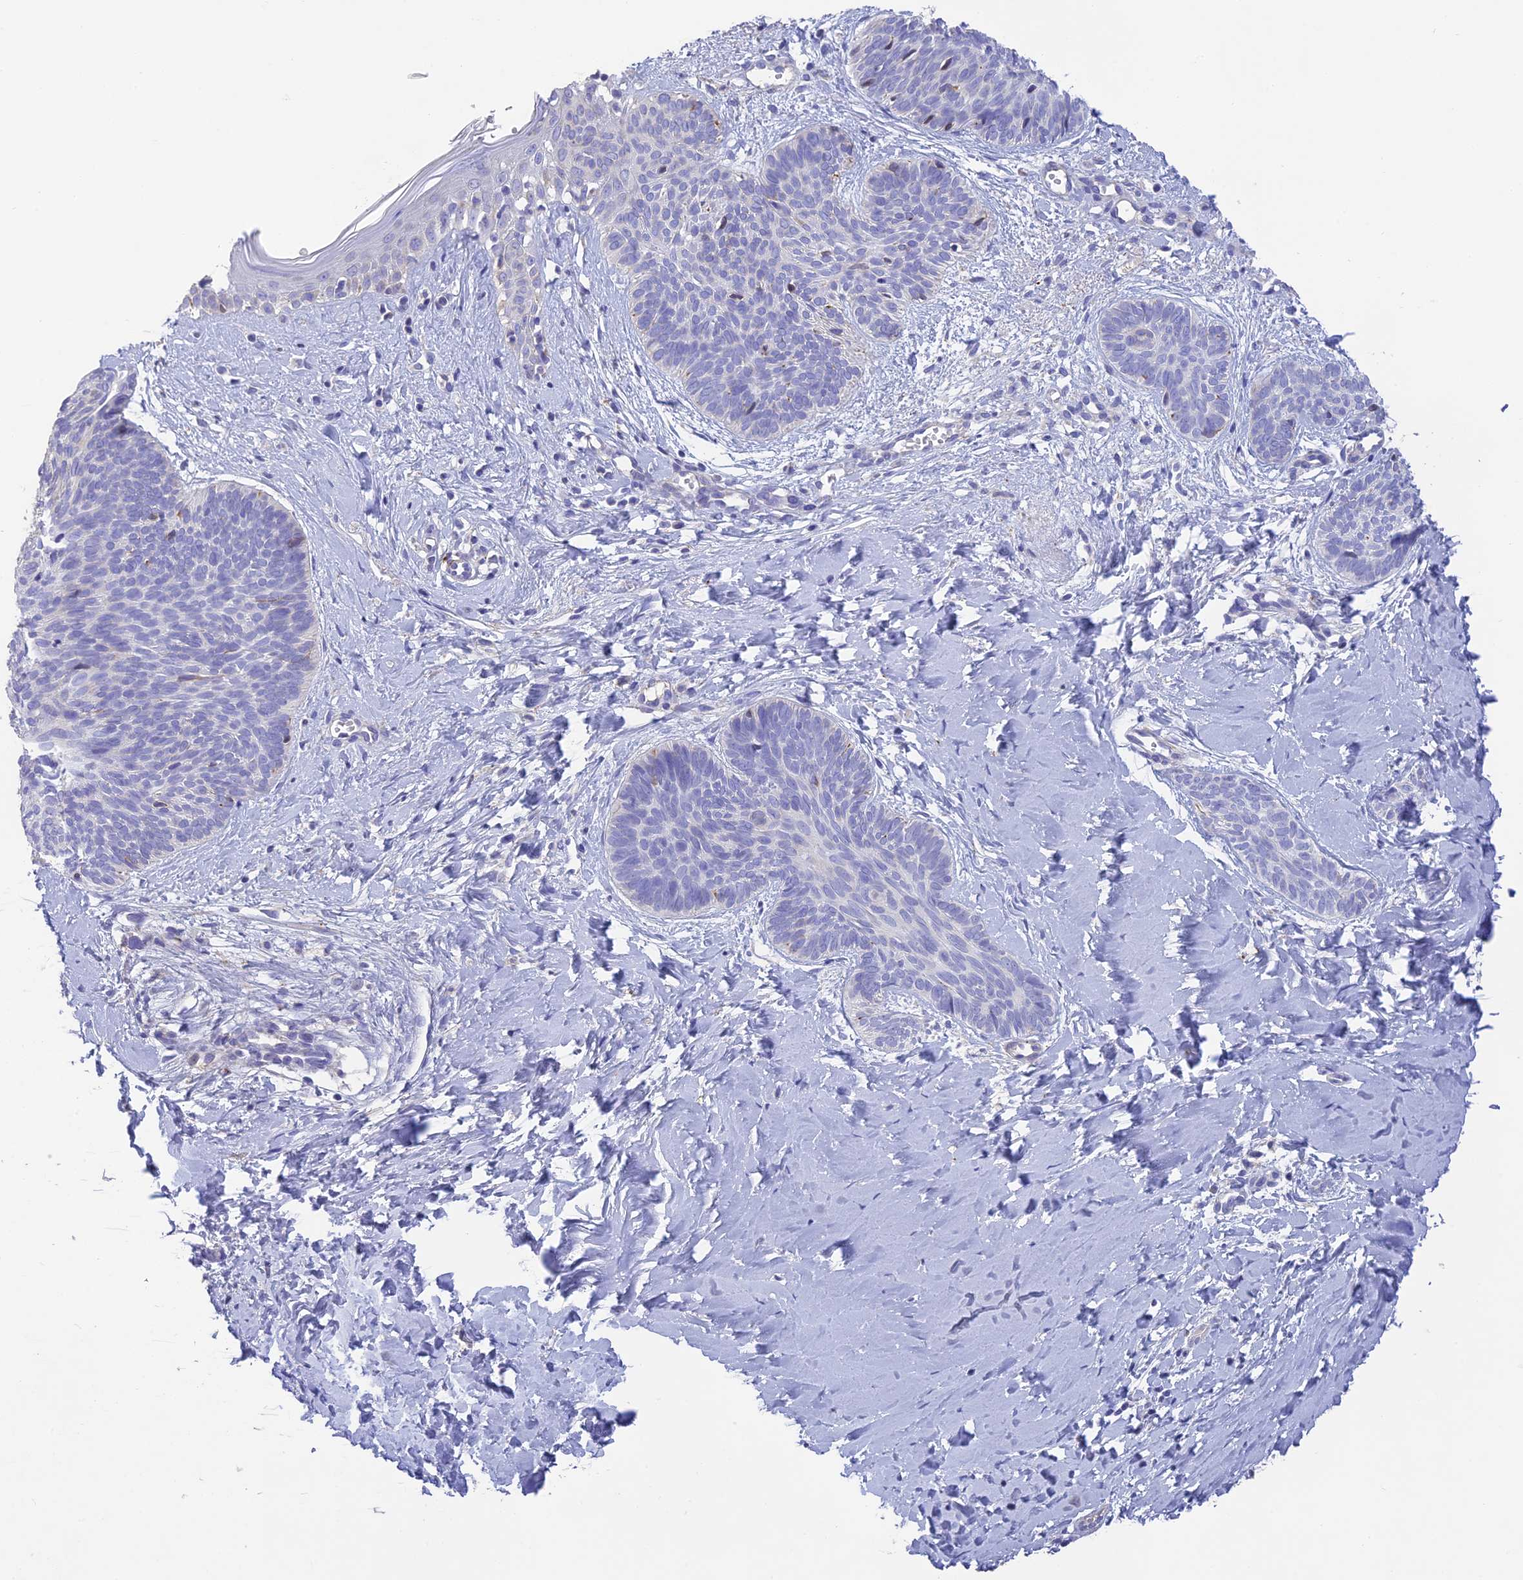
{"staining": {"intensity": "negative", "quantity": "none", "location": "none"}, "tissue": "skin cancer", "cell_type": "Tumor cells", "image_type": "cancer", "snomed": [{"axis": "morphology", "description": "Basal cell carcinoma"}, {"axis": "topography", "description": "Skin"}], "caption": "High power microscopy micrograph of an IHC micrograph of skin basal cell carcinoma, revealing no significant expression in tumor cells.", "gene": "HSD17B2", "patient": {"sex": "female", "age": 81}}